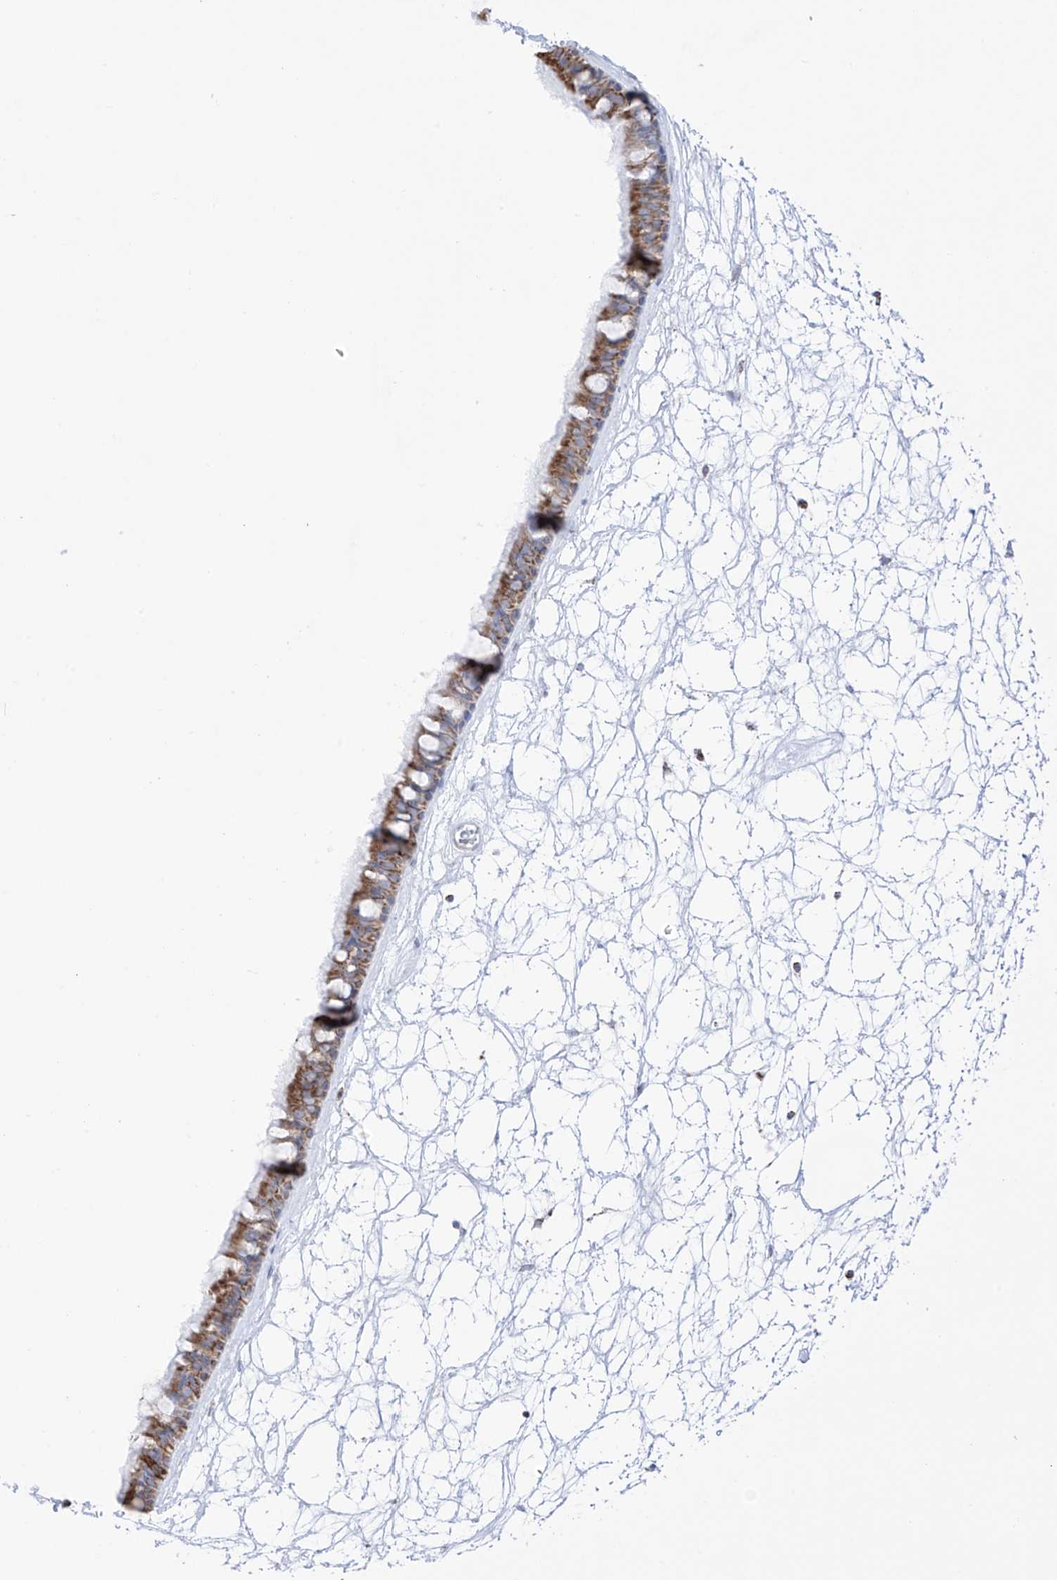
{"staining": {"intensity": "moderate", "quantity": ">75%", "location": "cytoplasmic/membranous"}, "tissue": "nasopharynx", "cell_type": "Respiratory epithelial cells", "image_type": "normal", "snomed": [{"axis": "morphology", "description": "Normal tissue, NOS"}, {"axis": "topography", "description": "Nasopharynx"}], "caption": "Protein staining demonstrates moderate cytoplasmic/membranous positivity in about >75% of respiratory epithelial cells in benign nasopharynx. The staining was performed using DAB (3,3'-diaminobenzidine) to visualize the protein expression in brown, while the nuclei were stained in blue with hematoxylin (Magnification: 20x).", "gene": "XKR3", "patient": {"sex": "male", "age": 64}}